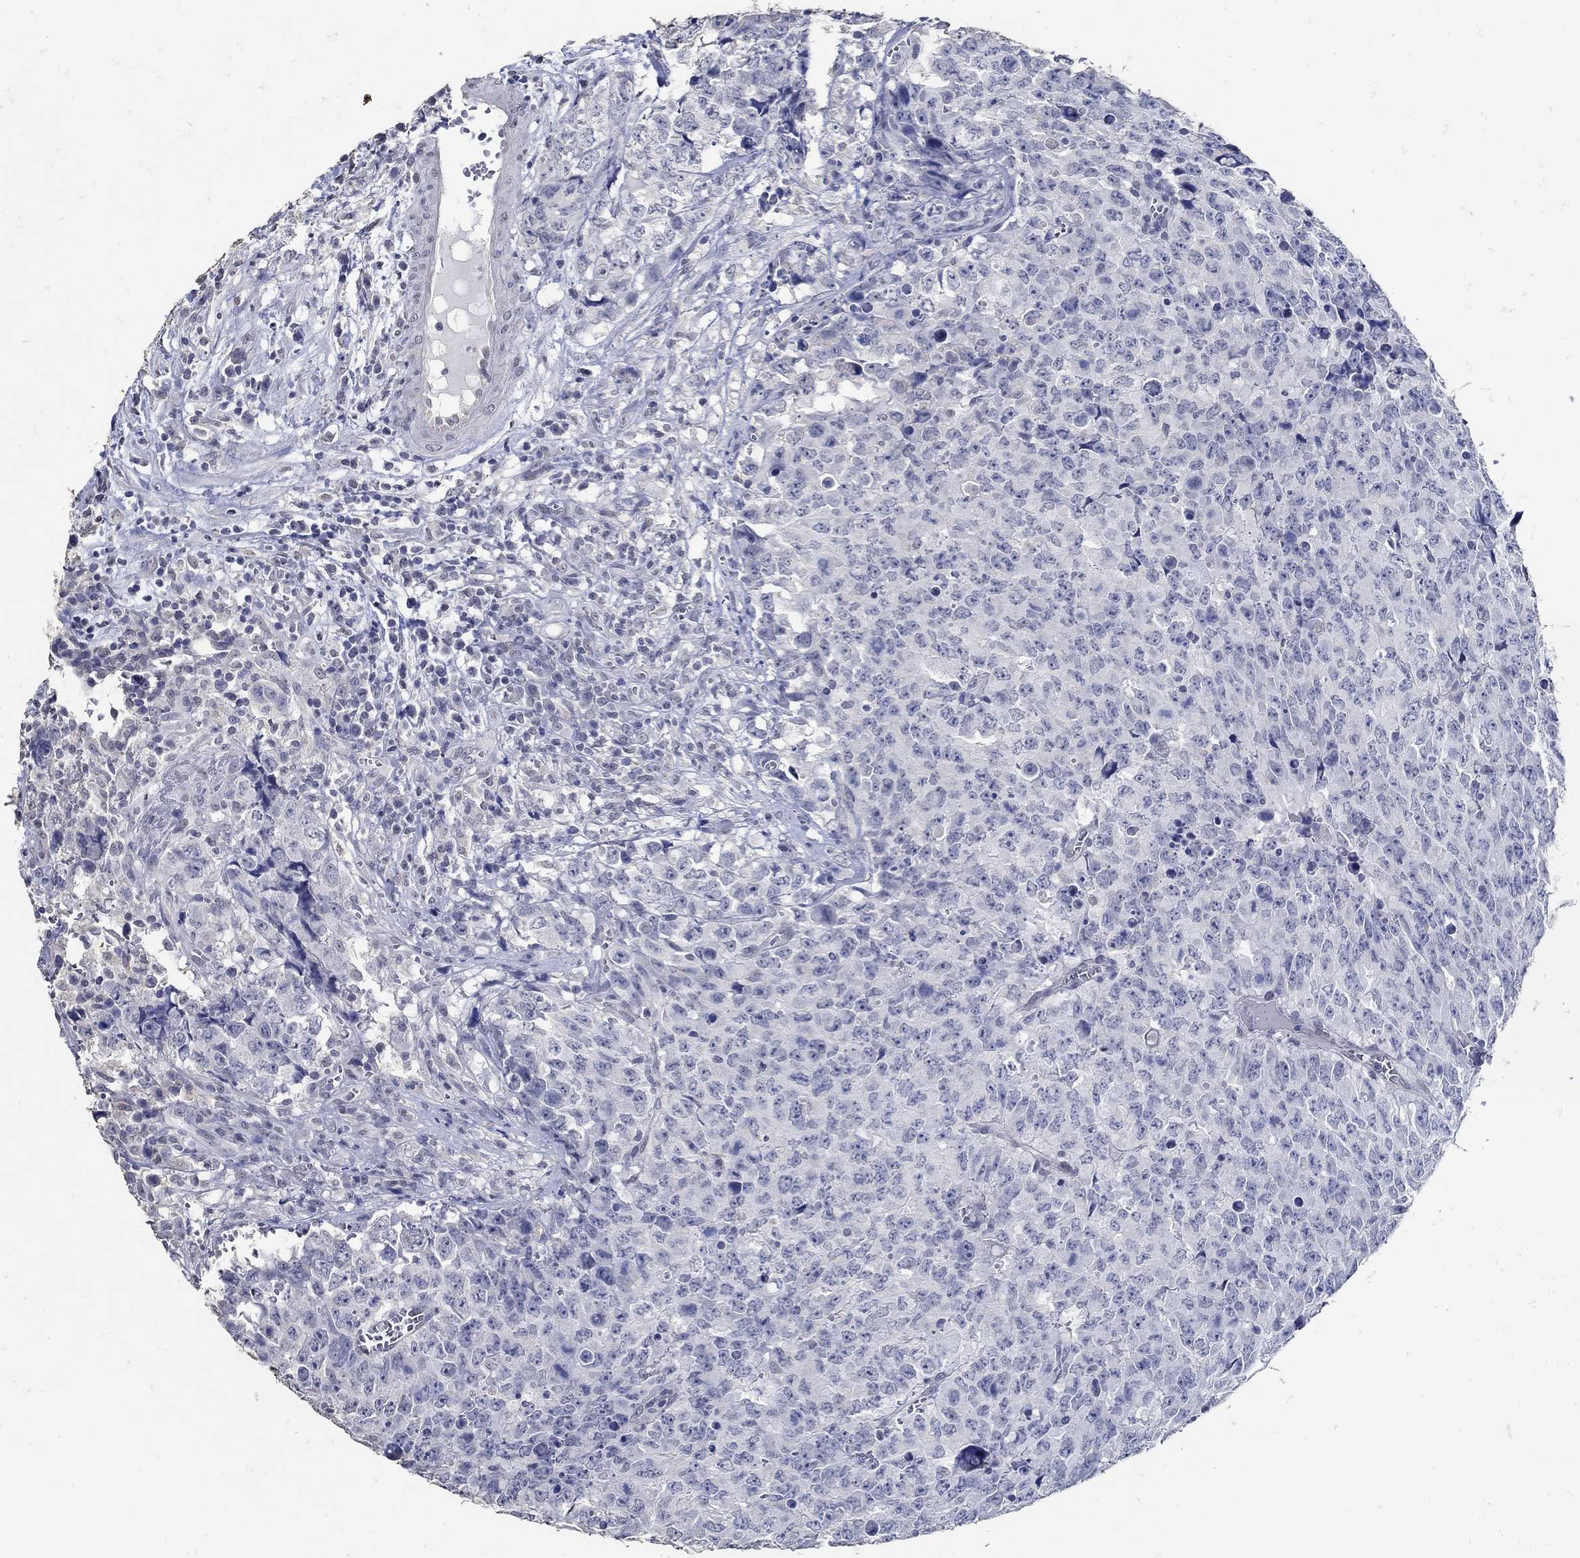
{"staining": {"intensity": "negative", "quantity": "none", "location": "none"}, "tissue": "testis cancer", "cell_type": "Tumor cells", "image_type": "cancer", "snomed": [{"axis": "morphology", "description": "Carcinoma, Embryonal, NOS"}, {"axis": "topography", "description": "Testis"}], "caption": "A high-resolution micrograph shows immunohistochemistry (IHC) staining of testis cancer, which shows no significant staining in tumor cells.", "gene": "KCNN3", "patient": {"sex": "male", "age": 23}}